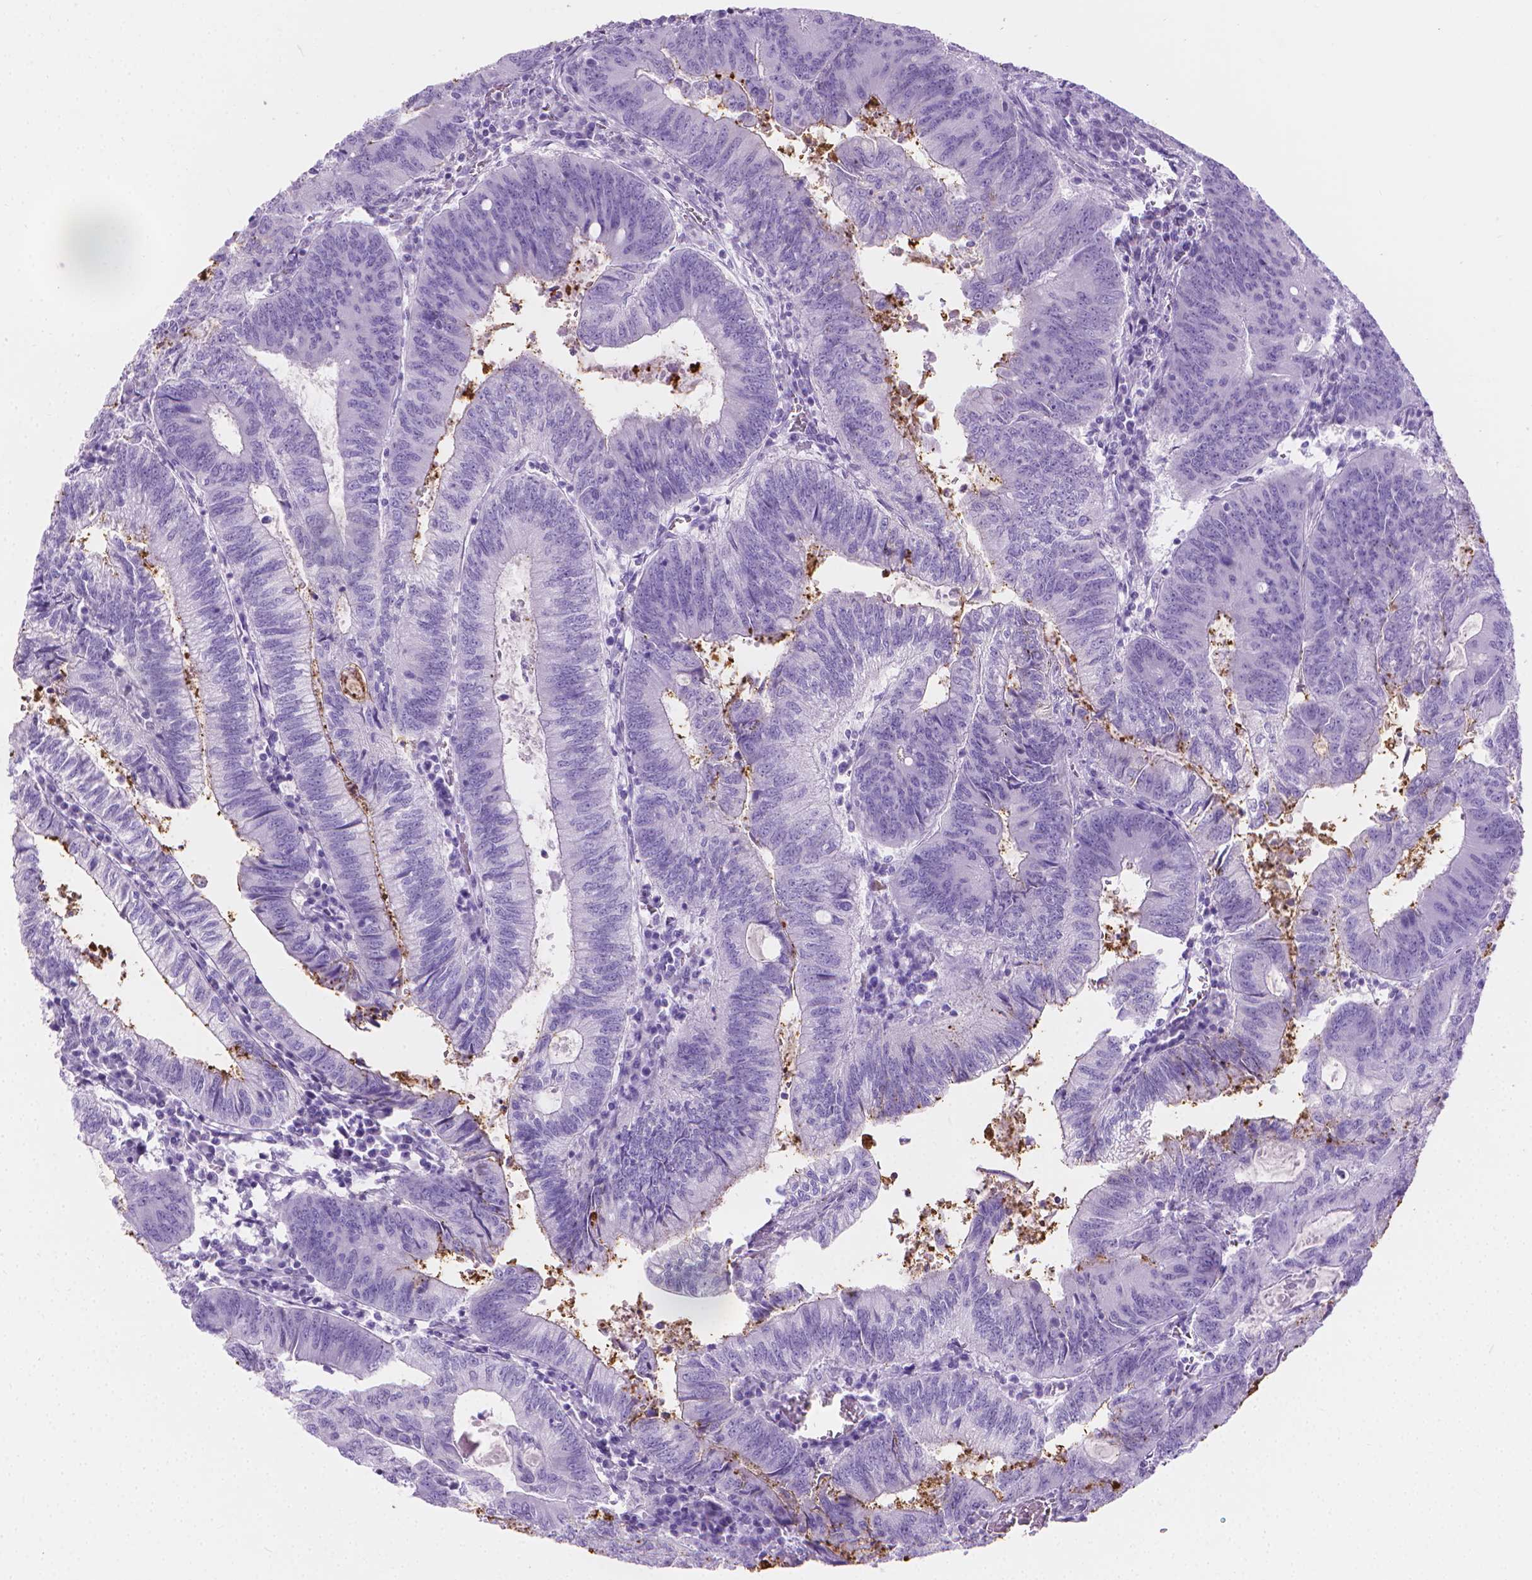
{"staining": {"intensity": "negative", "quantity": "none", "location": "none"}, "tissue": "colorectal cancer", "cell_type": "Tumor cells", "image_type": "cancer", "snomed": [{"axis": "morphology", "description": "Adenocarcinoma, NOS"}, {"axis": "topography", "description": "Colon"}], "caption": "Immunohistochemical staining of colorectal cancer (adenocarcinoma) reveals no significant positivity in tumor cells.", "gene": "CFAP52", "patient": {"sex": "male", "age": 67}}